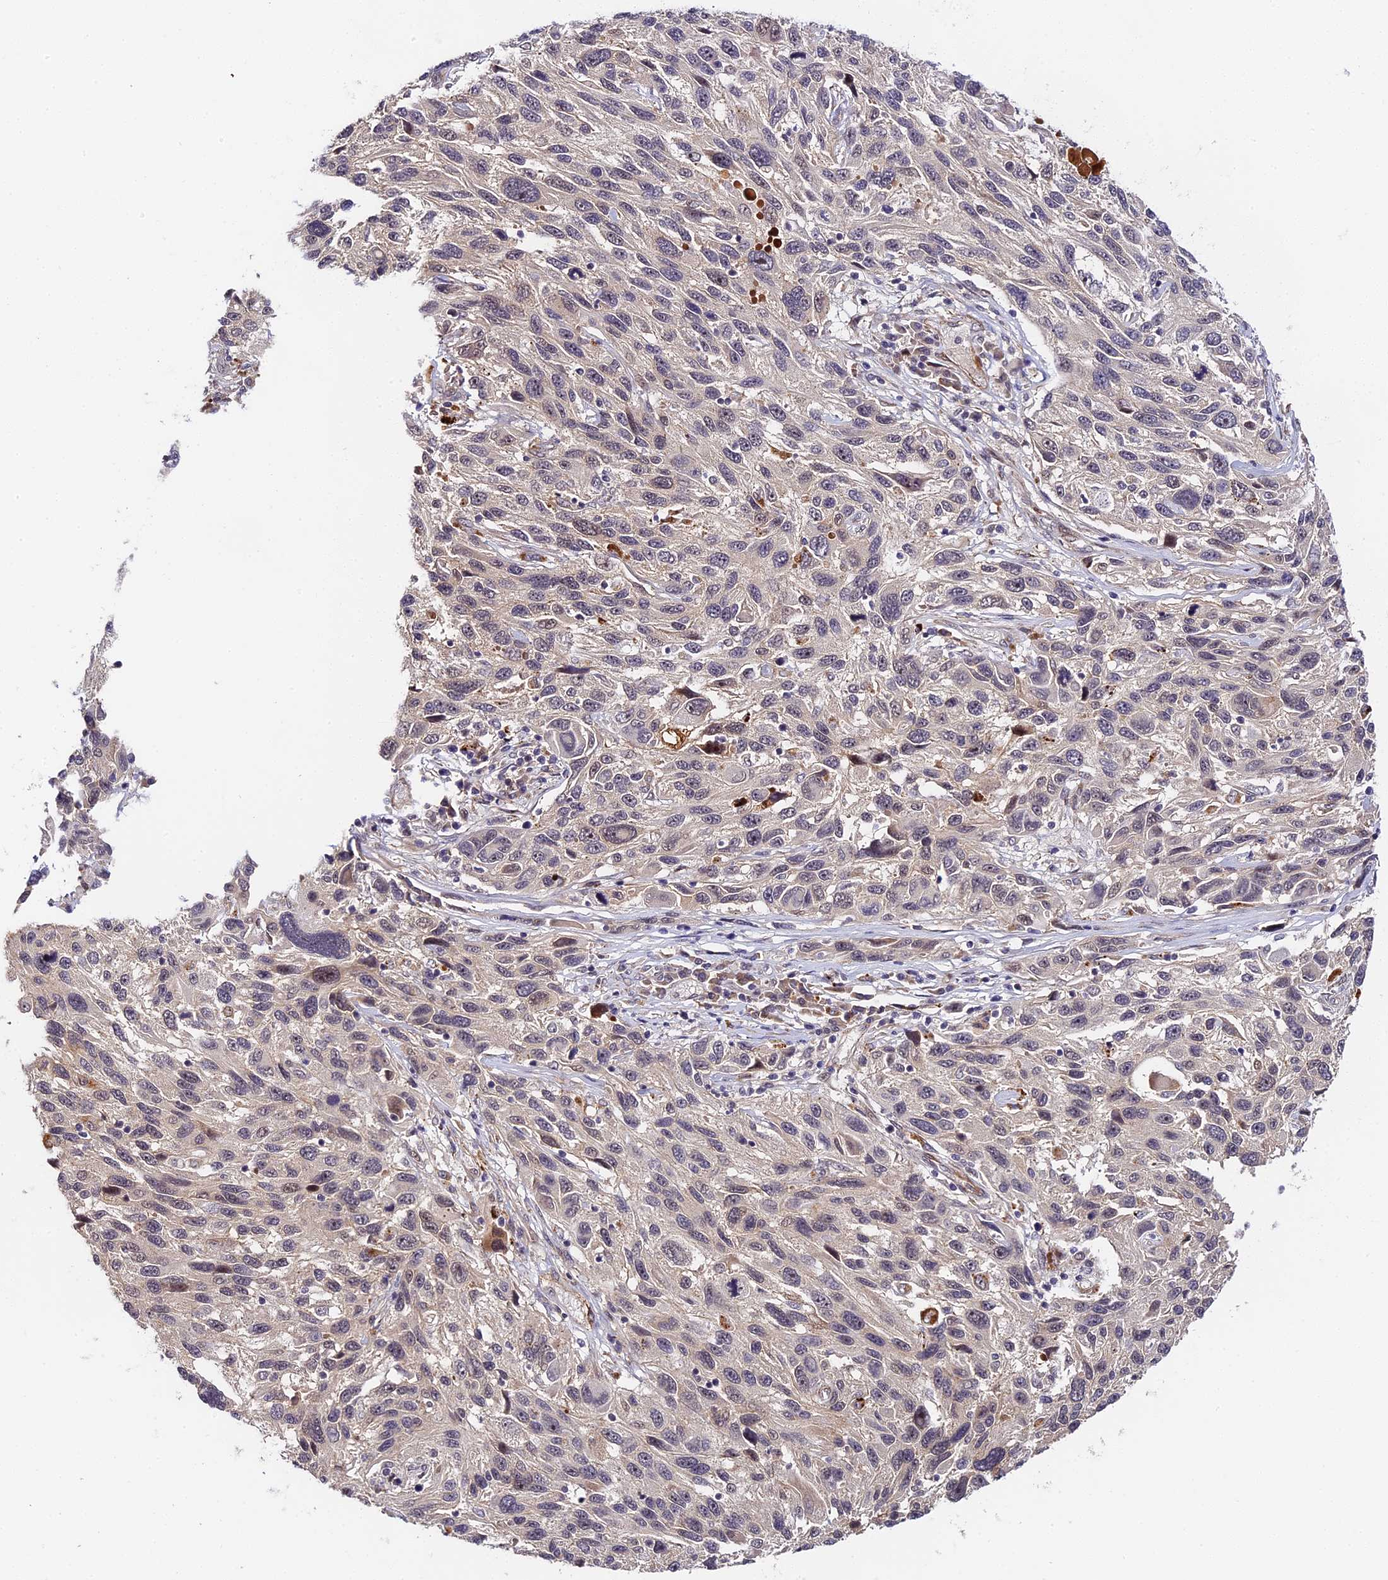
{"staining": {"intensity": "negative", "quantity": "none", "location": "none"}, "tissue": "melanoma", "cell_type": "Tumor cells", "image_type": "cancer", "snomed": [{"axis": "morphology", "description": "Malignant melanoma, NOS"}, {"axis": "topography", "description": "Skin"}], "caption": "Human malignant melanoma stained for a protein using IHC shows no positivity in tumor cells.", "gene": "IMPACT", "patient": {"sex": "male", "age": 53}}